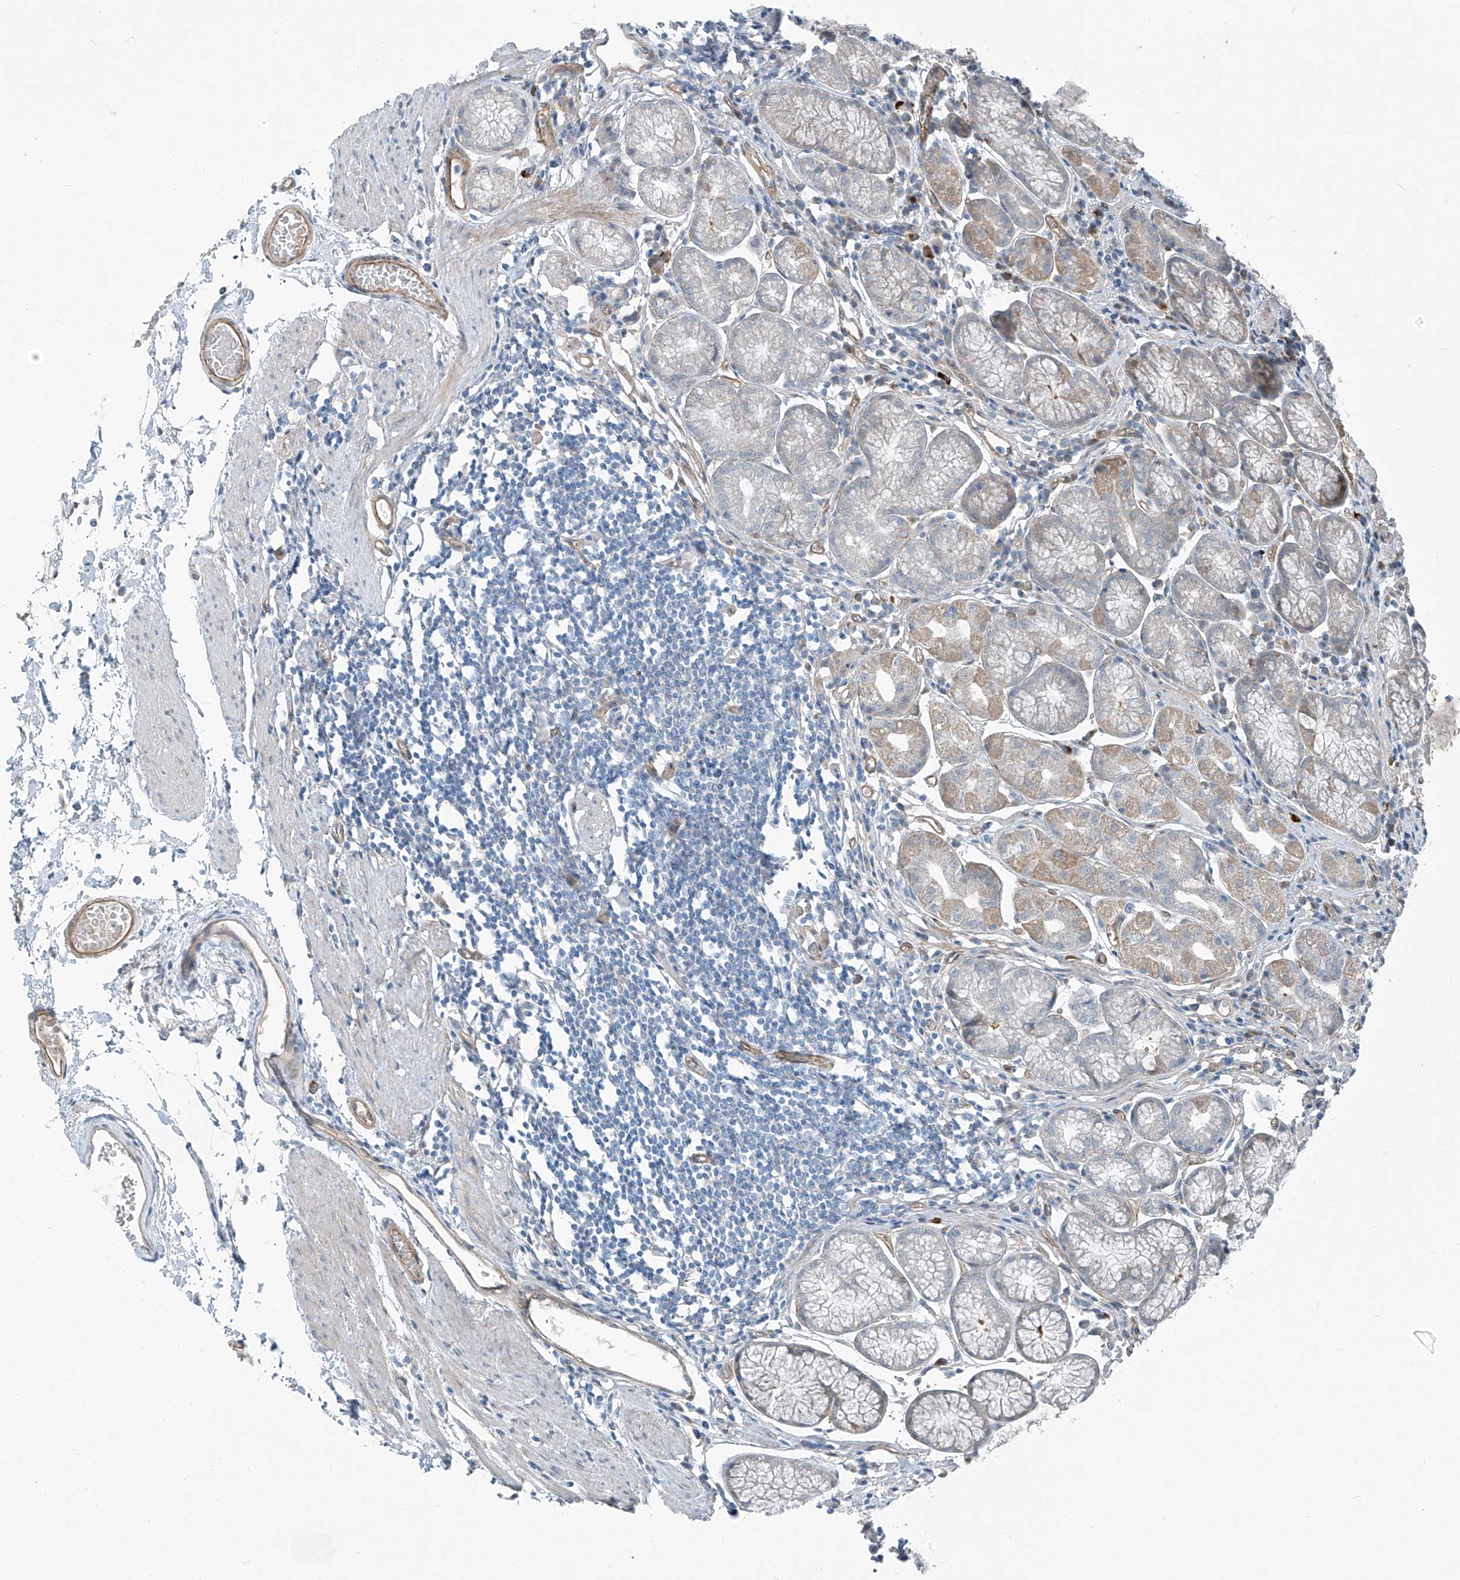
{"staining": {"intensity": "weak", "quantity": "<25%", "location": "cytoplasmic/membranous"}, "tissue": "stomach", "cell_type": "Glandular cells", "image_type": "normal", "snomed": [{"axis": "morphology", "description": "Normal tissue, NOS"}, {"axis": "topography", "description": "Stomach"}], "caption": "Immunohistochemistry (IHC) of unremarkable human stomach exhibits no staining in glandular cells.", "gene": "TNS2", "patient": {"sex": "male", "age": 55}}